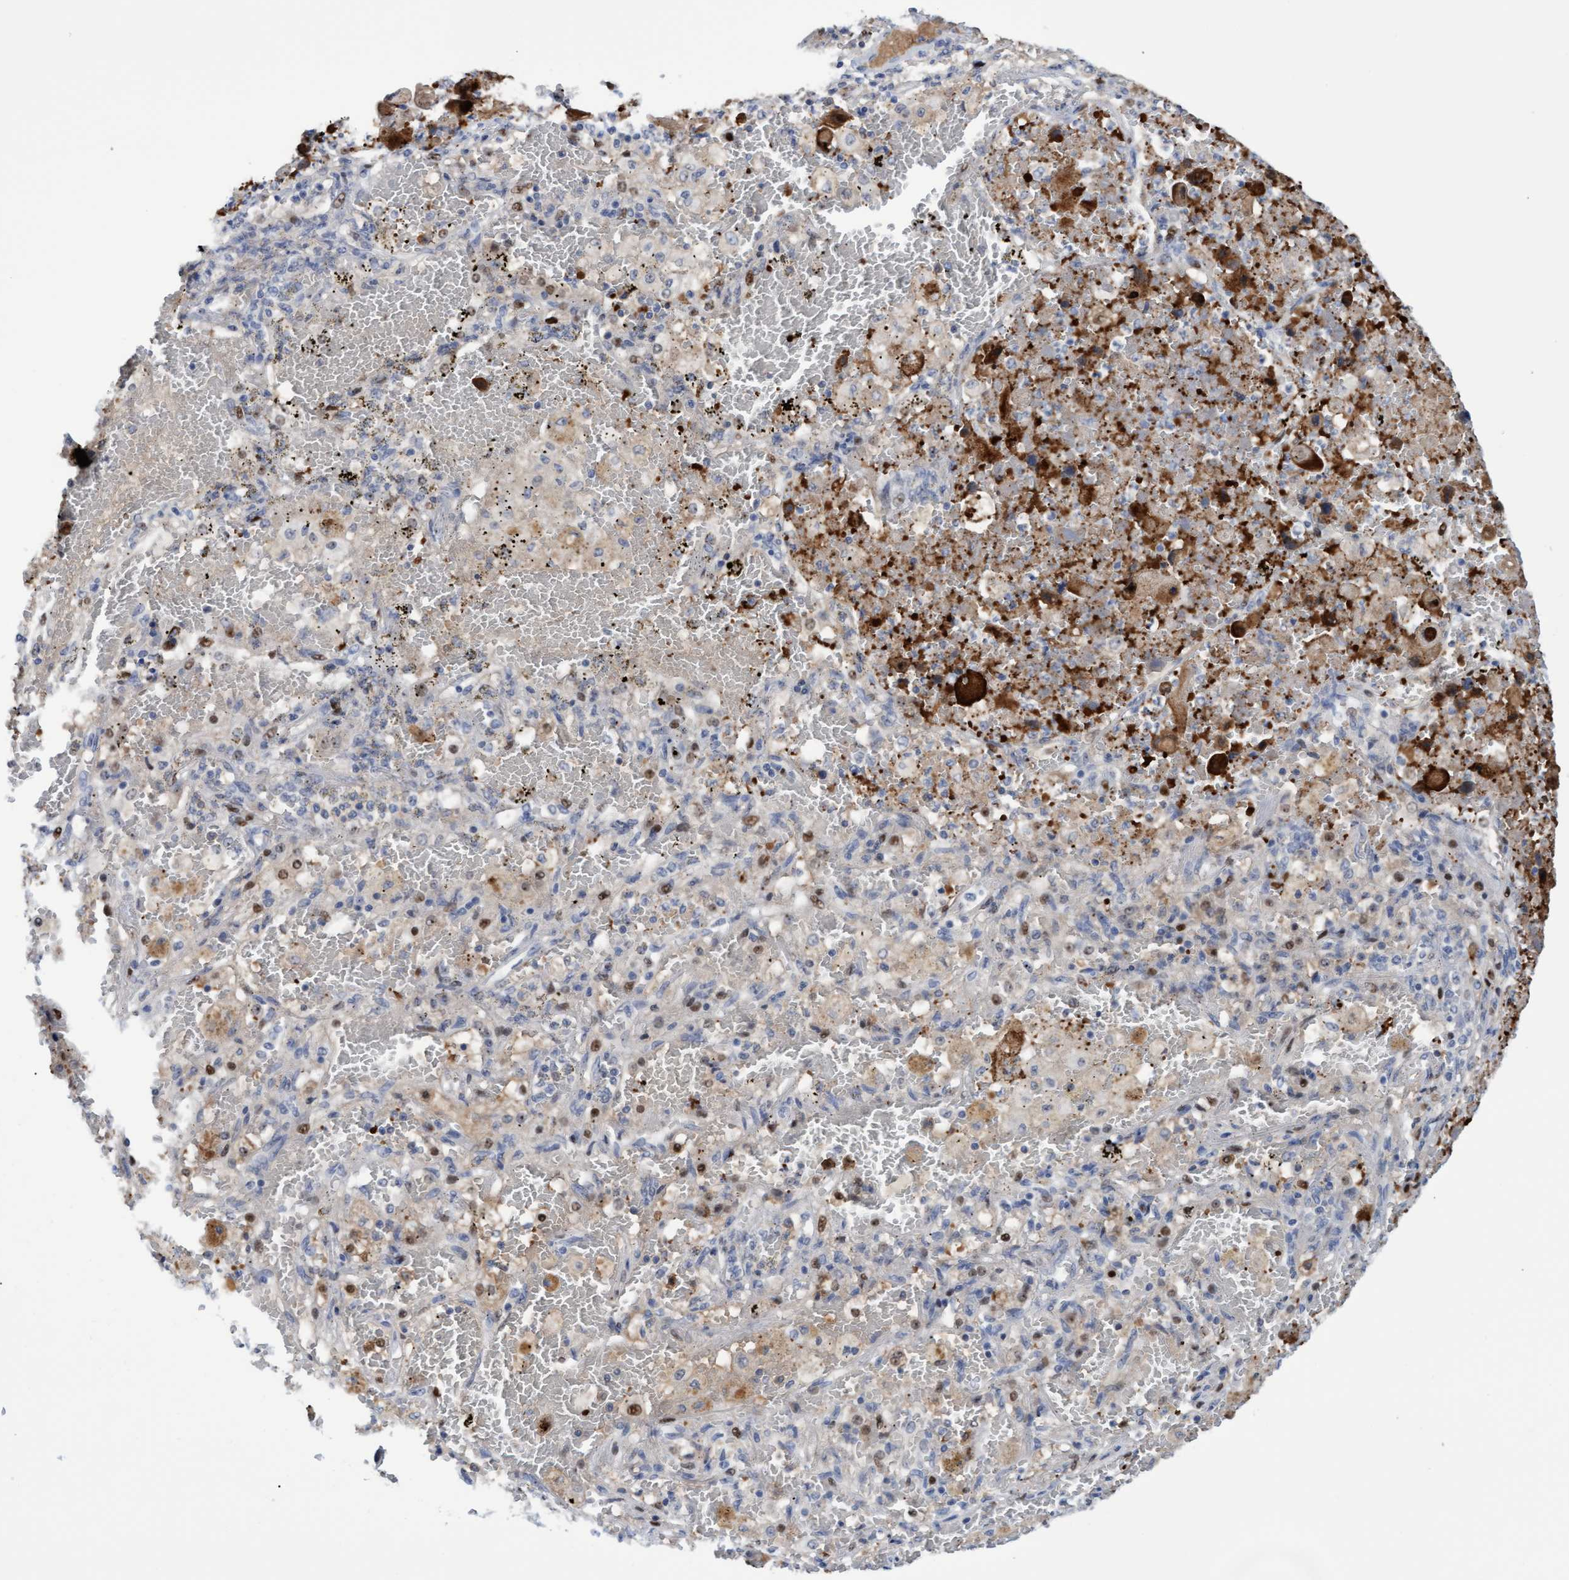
{"staining": {"intensity": "moderate", "quantity": ">75%", "location": "cytoplasmic/membranous,nuclear"}, "tissue": "lung cancer", "cell_type": "Tumor cells", "image_type": "cancer", "snomed": [{"axis": "morphology", "description": "Squamous cell carcinoma, NOS"}, {"axis": "topography", "description": "Lung"}], "caption": "Immunohistochemistry (IHC) (DAB) staining of lung cancer (squamous cell carcinoma) exhibits moderate cytoplasmic/membranous and nuclear protein positivity in approximately >75% of tumor cells.", "gene": "PINX1", "patient": {"sex": "male", "age": 61}}